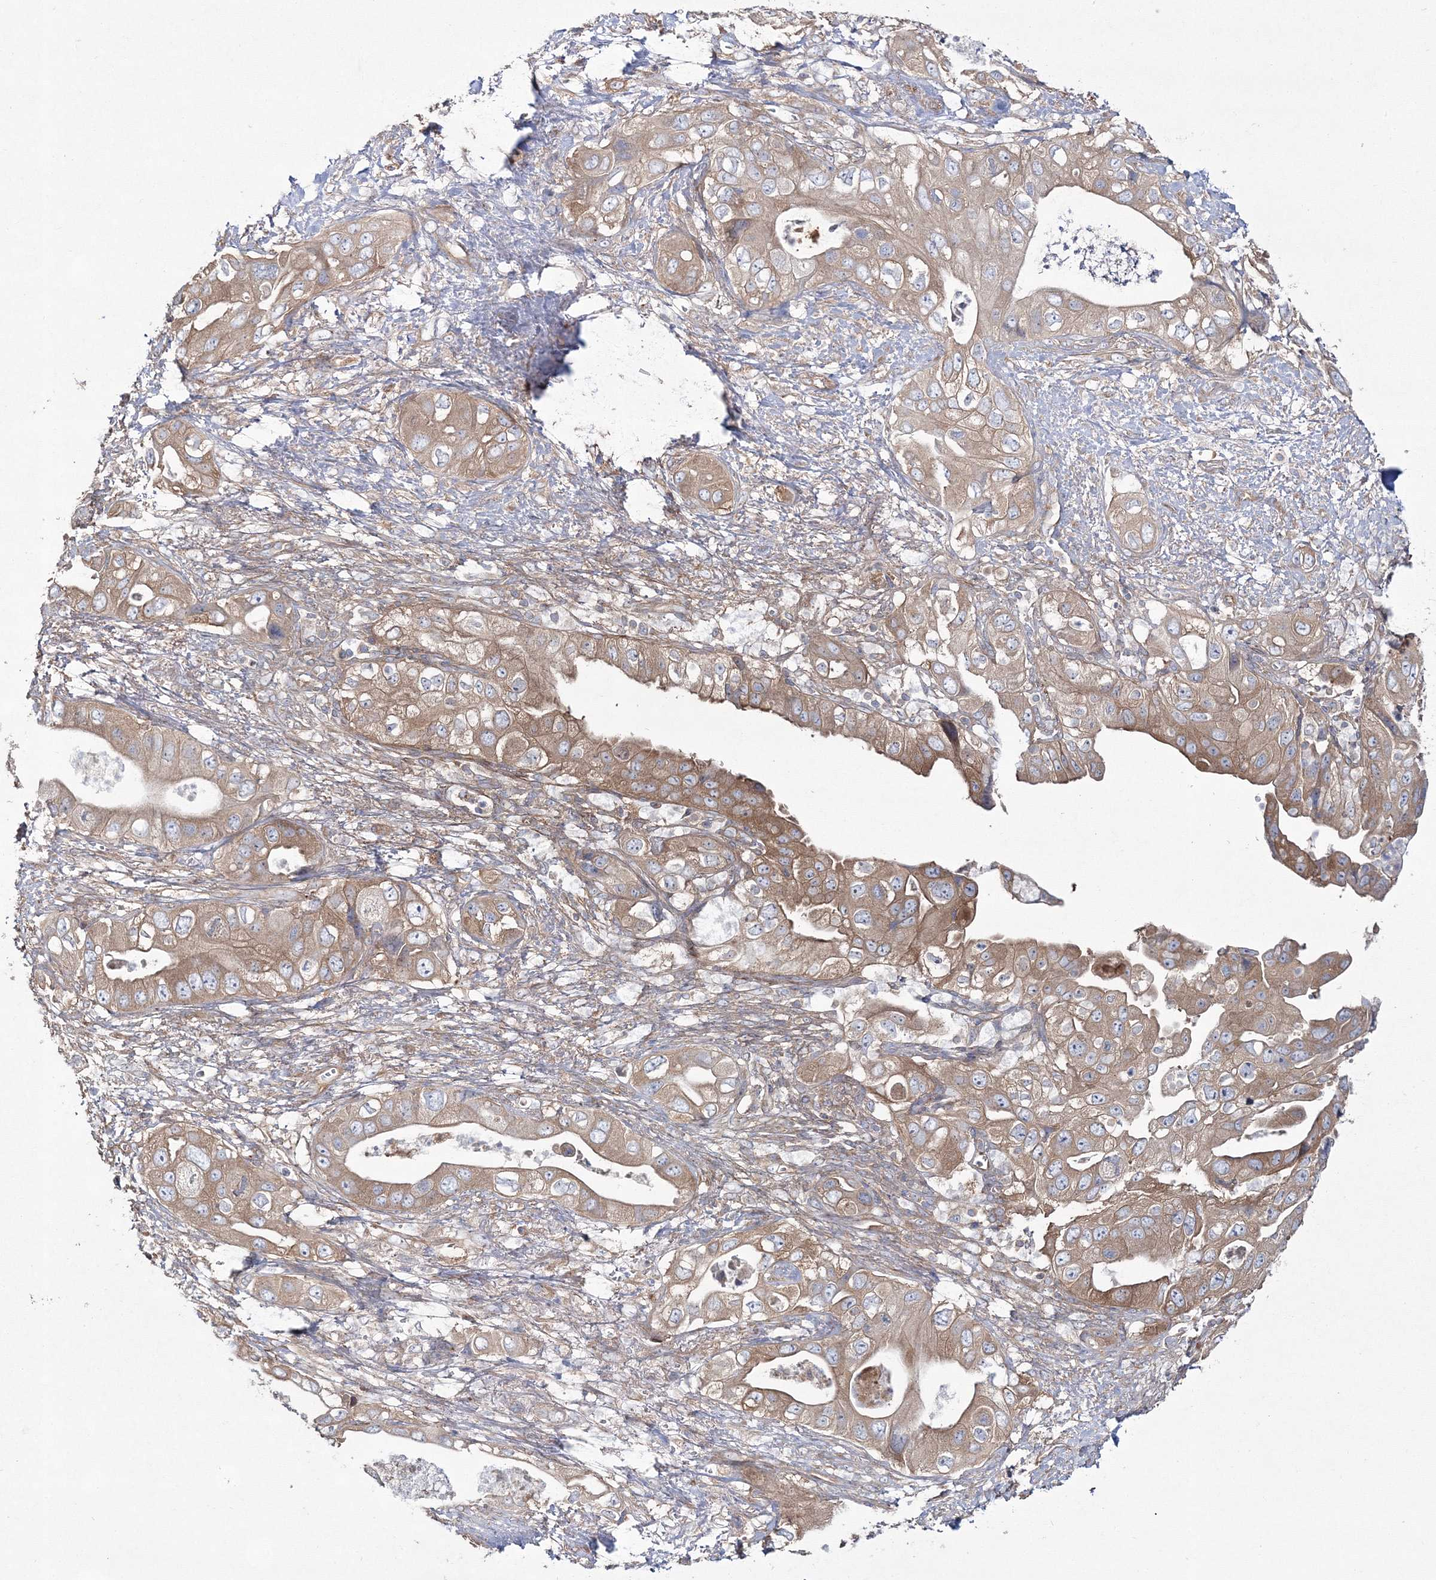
{"staining": {"intensity": "moderate", "quantity": ">75%", "location": "cytoplasmic/membranous"}, "tissue": "pancreatic cancer", "cell_type": "Tumor cells", "image_type": "cancer", "snomed": [{"axis": "morphology", "description": "Adenocarcinoma, NOS"}, {"axis": "topography", "description": "Pancreas"}], "caption": "High-power microscopy captured an immunohistochemistry (IHC) photomicrograph of adenocarcinoma (pancreatic), revealing moderate cytoplasmic/membranous expression in approximately >75% of tumor cells.", "gene": "ZSWIM6", "patient": {"sex": "female", "age": 78}}